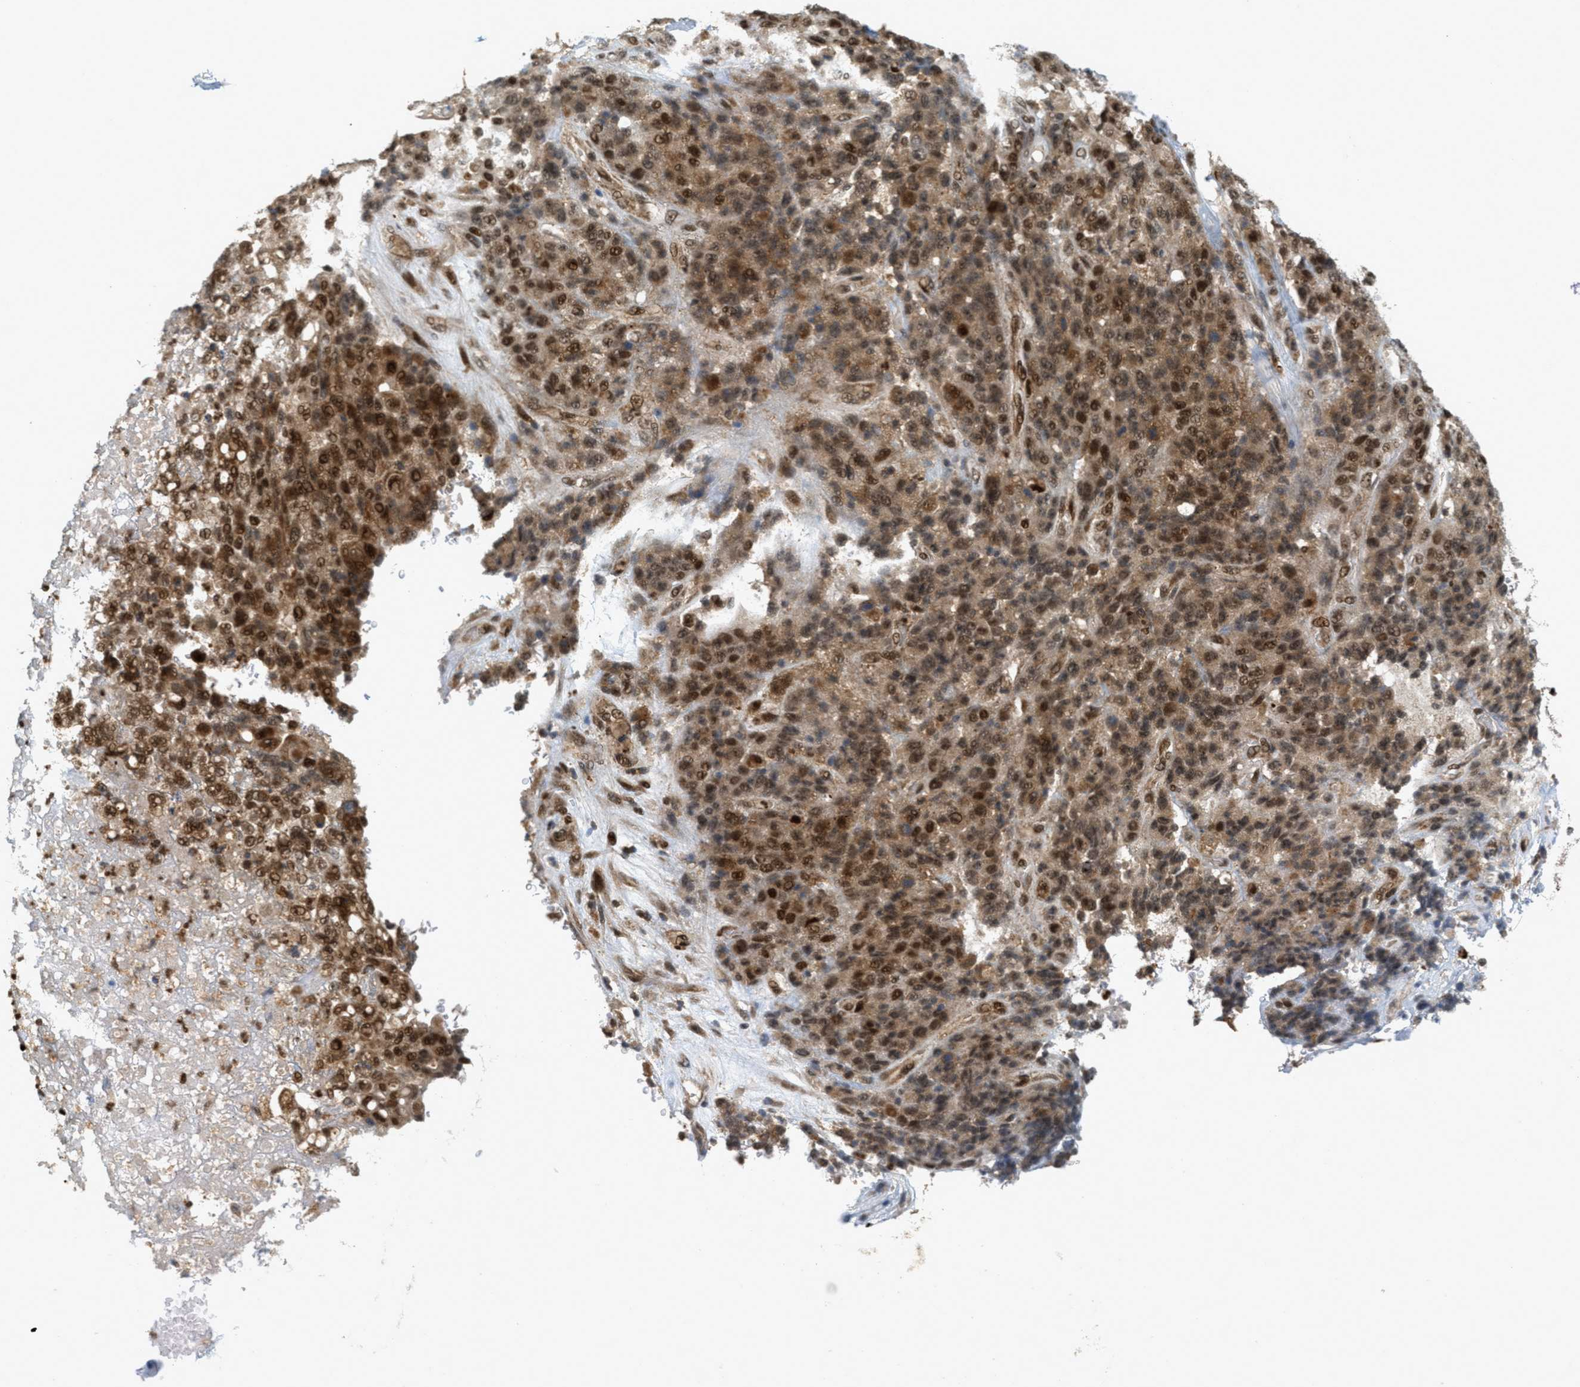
{"staining": {"intensity": "strong", "quantity": ">75%", "location": "cytoplasmic/membranous,nuclear"}, "tissue": "stomach cancer", "cell_type": "Tumor cells", "image_type": "cancer", "snomed": [{"axis": "morphology", "description": "Adenocarcinoma, NOS"}, {"axis": "topography", "description": "Stomach"}], "caption": "This is an image of IHC staining of stomach adenocarcinoma, which shows strong staining in the cytoplasmic/membranous and nuclear of tumor cells.", "gene": "TLK1", "patient": {"sex": "female", "age": 73}}